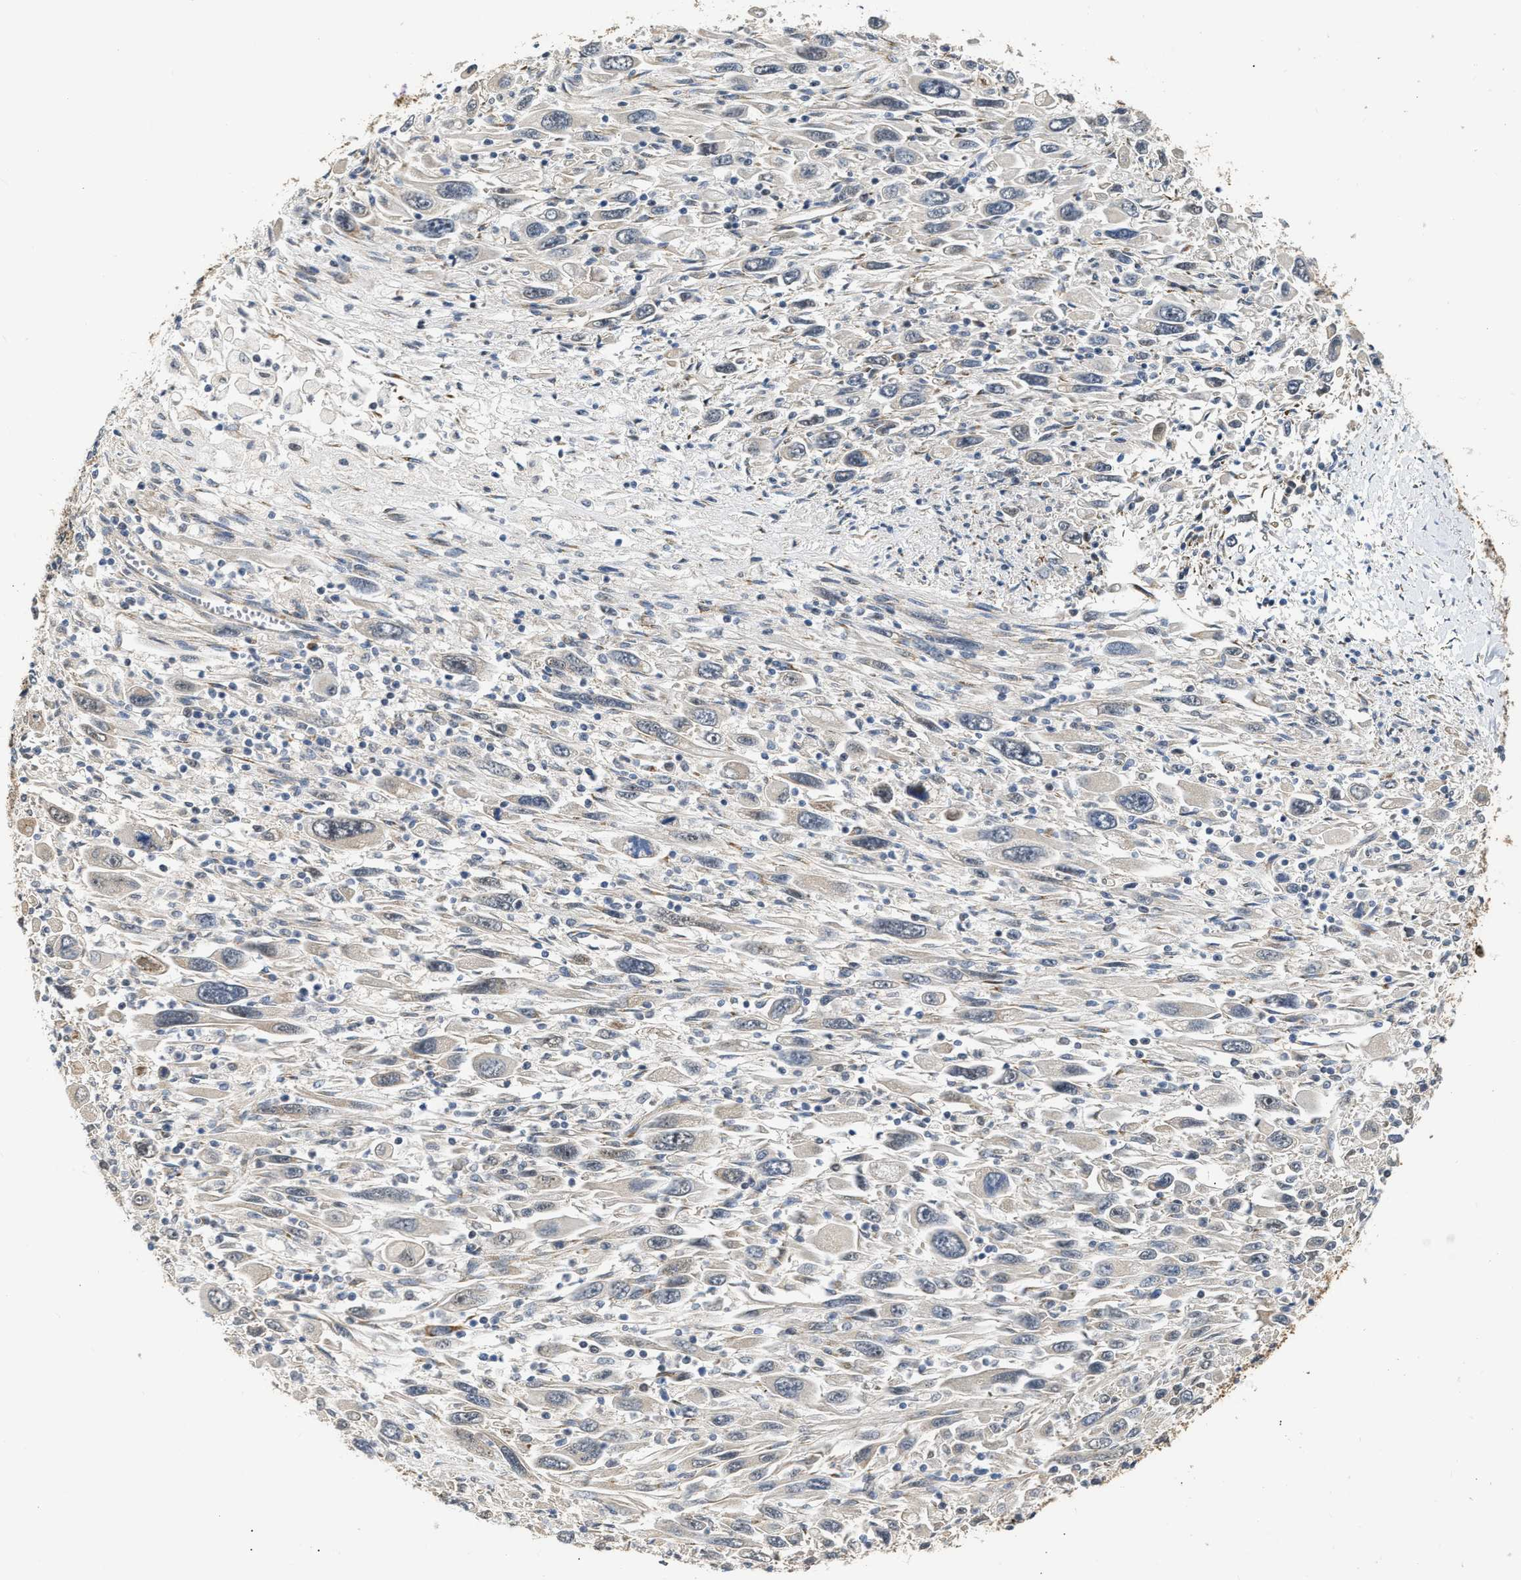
{"staining": {"intensity": "negative", "quantity": "none", "location": "none"}, "tissue": "melanoma", "cell_type": "Tumor cells", "image_type": "cancer", "snomed": [{"axis": "morphology", "description": "Malignant melanoma, Metastatic site"}, {"axis": "topography", "description": "Skin"}], "caption": "Tumor cells are negative for protein expression in human melanoma.", "gene": "DEPTOR", "patient": {"sex": "female", "age": 56}}